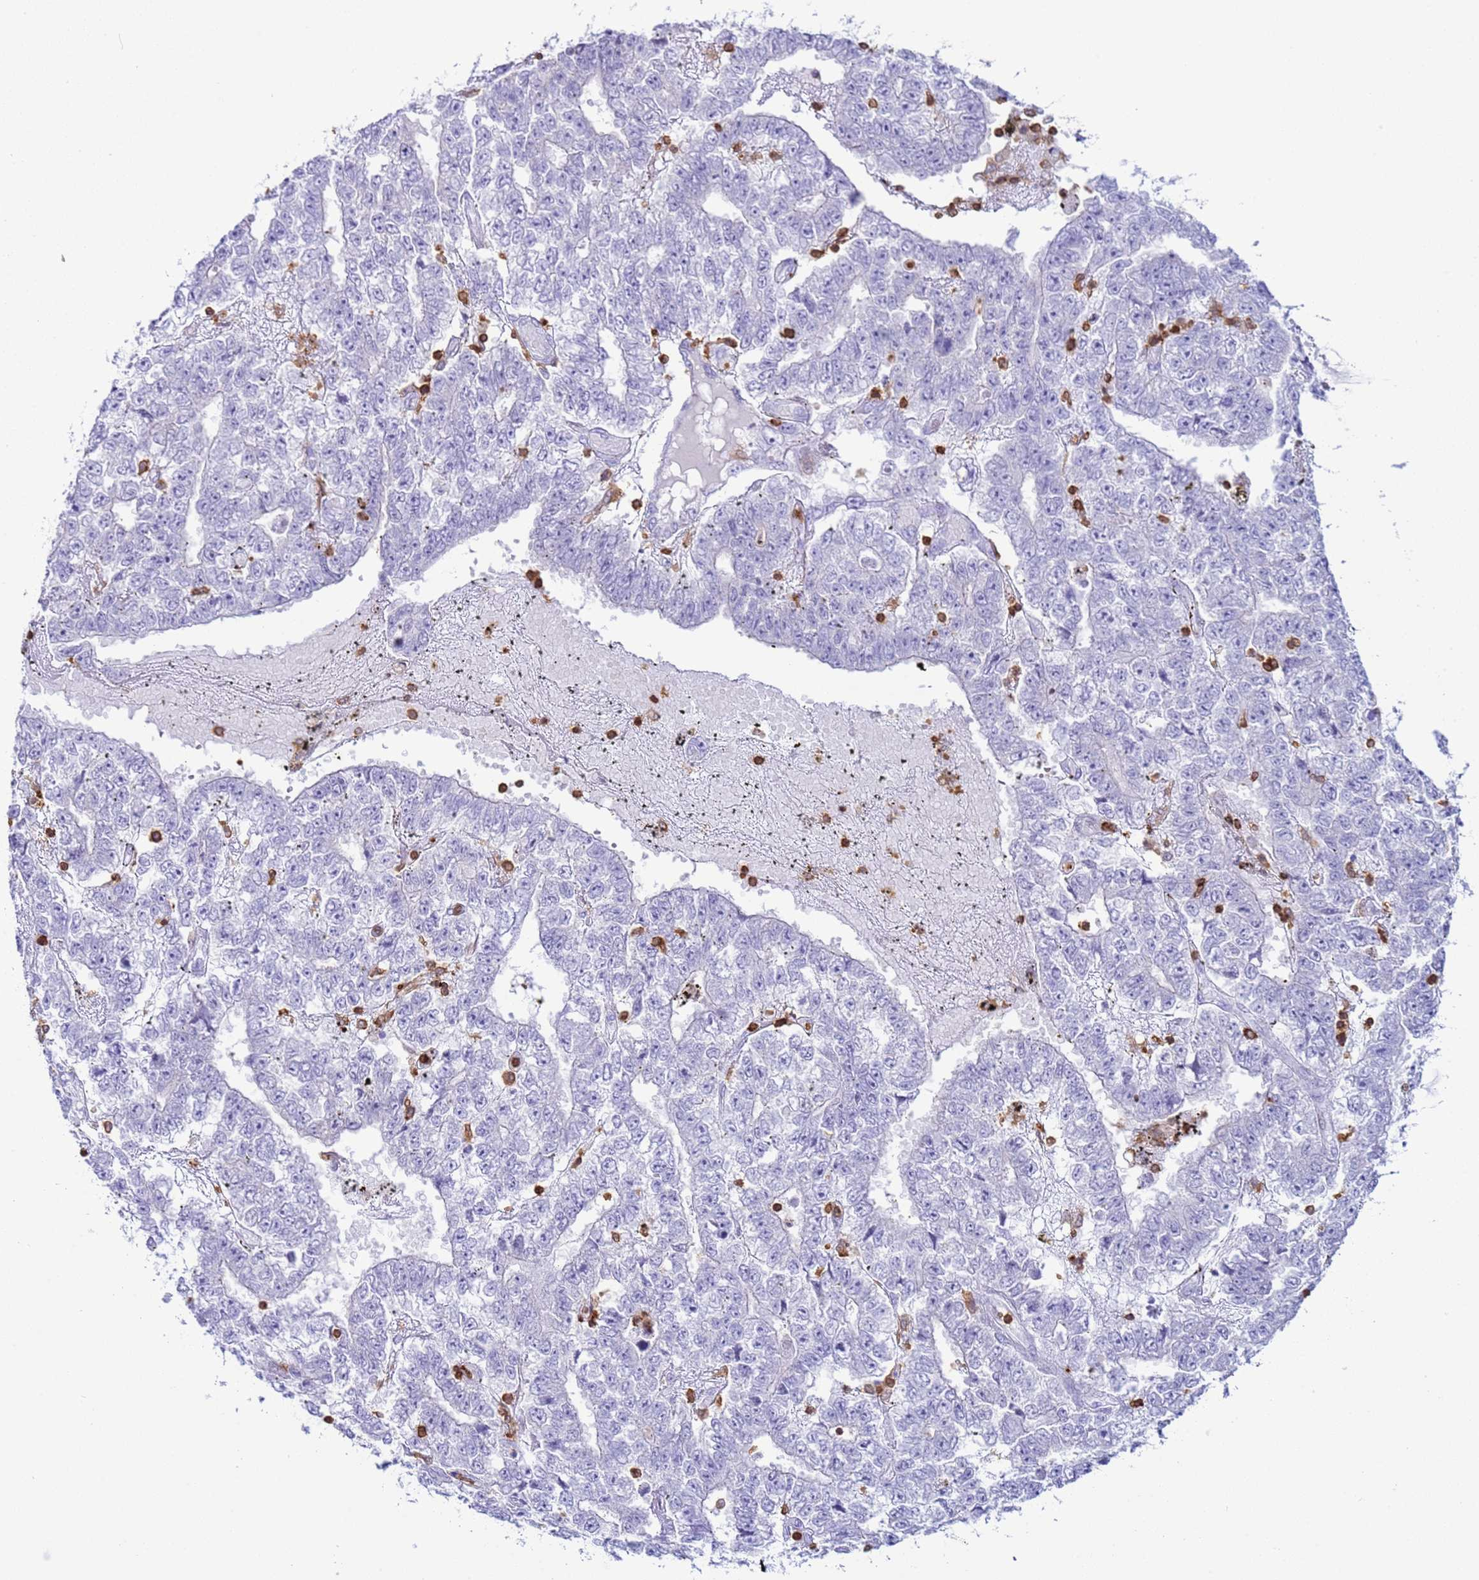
{"staining": {"intensity": "negative", "quantity": "none", "location": "none"}, "tissue": "testis cancer", "cell_type": "Tumor cells", "image_type": "cancer", "snomed": [{"axis": "morphology", "description": "Carcinoma, Embryonal, NOS"}, {"axis": "topography", "description": "Testis"}], "caption": "Testis embryonal carcinoma stained for a protein using immunohistochemistry (IHC) shows no expression tumor cells.", "gene": "IRF5", "patient": {"sex": "male", "age": 25}}